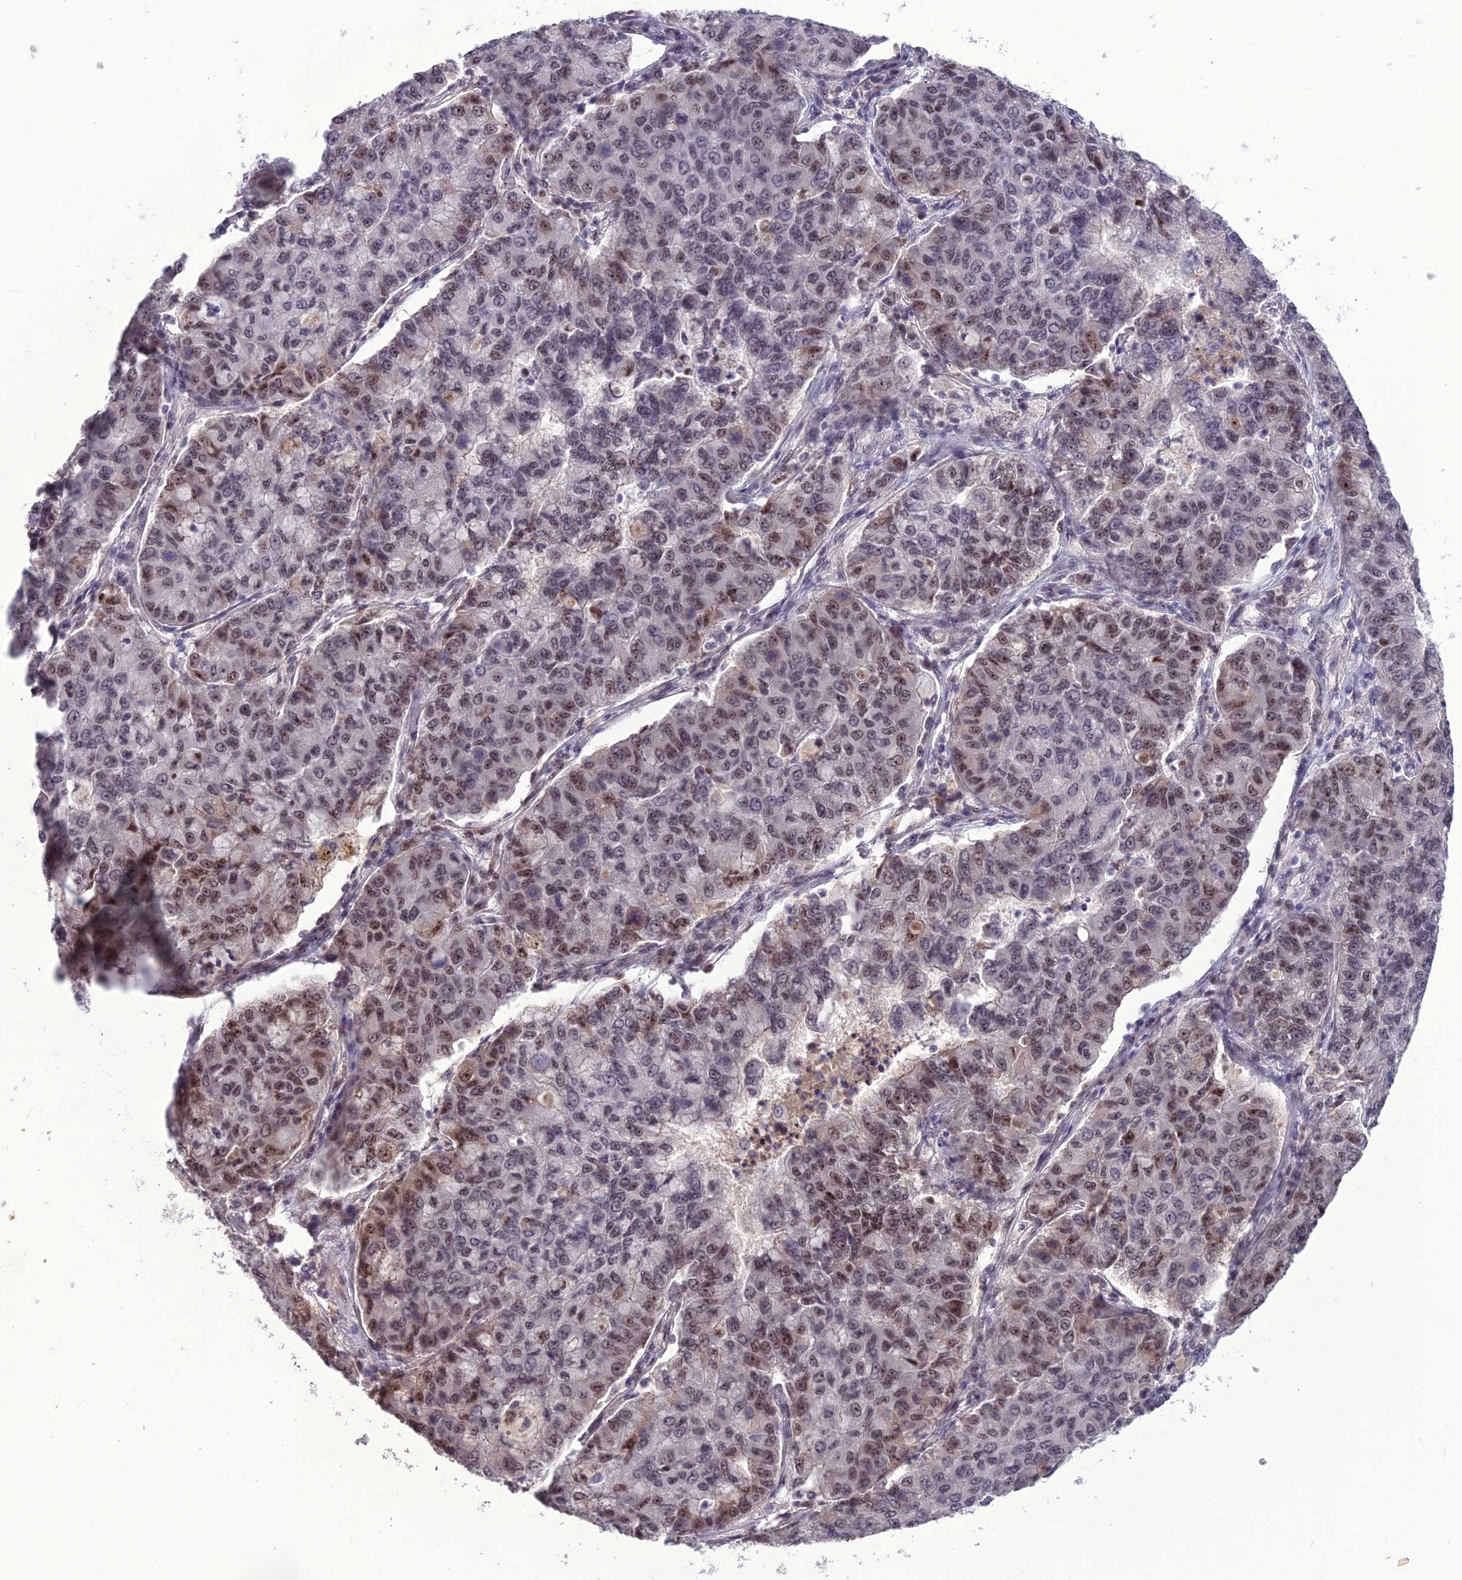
{"staining": {"intensity": "moderate", "quantity": "25%-75%", "location": "nuclear"}, "tissue": "lung cancer", "cell_type": "Tumor cells", "image_type": "cancer", "snomed": [{"axis": "morphology", "description": "Squamous cell carcinoma, NOS"}, {"axis": "topography", "description": "Lung"}], "caption": "Immunohistochemistry (DAB (3,3'-diaminobenzidine)) staining of human lung cancer (squamous cell carcinoma) displays moderate nuclear protein positivity in about 25%-75% of tumor cells.", "gene": "DIS3", "patient": {"sex": "male", "age": 74}}